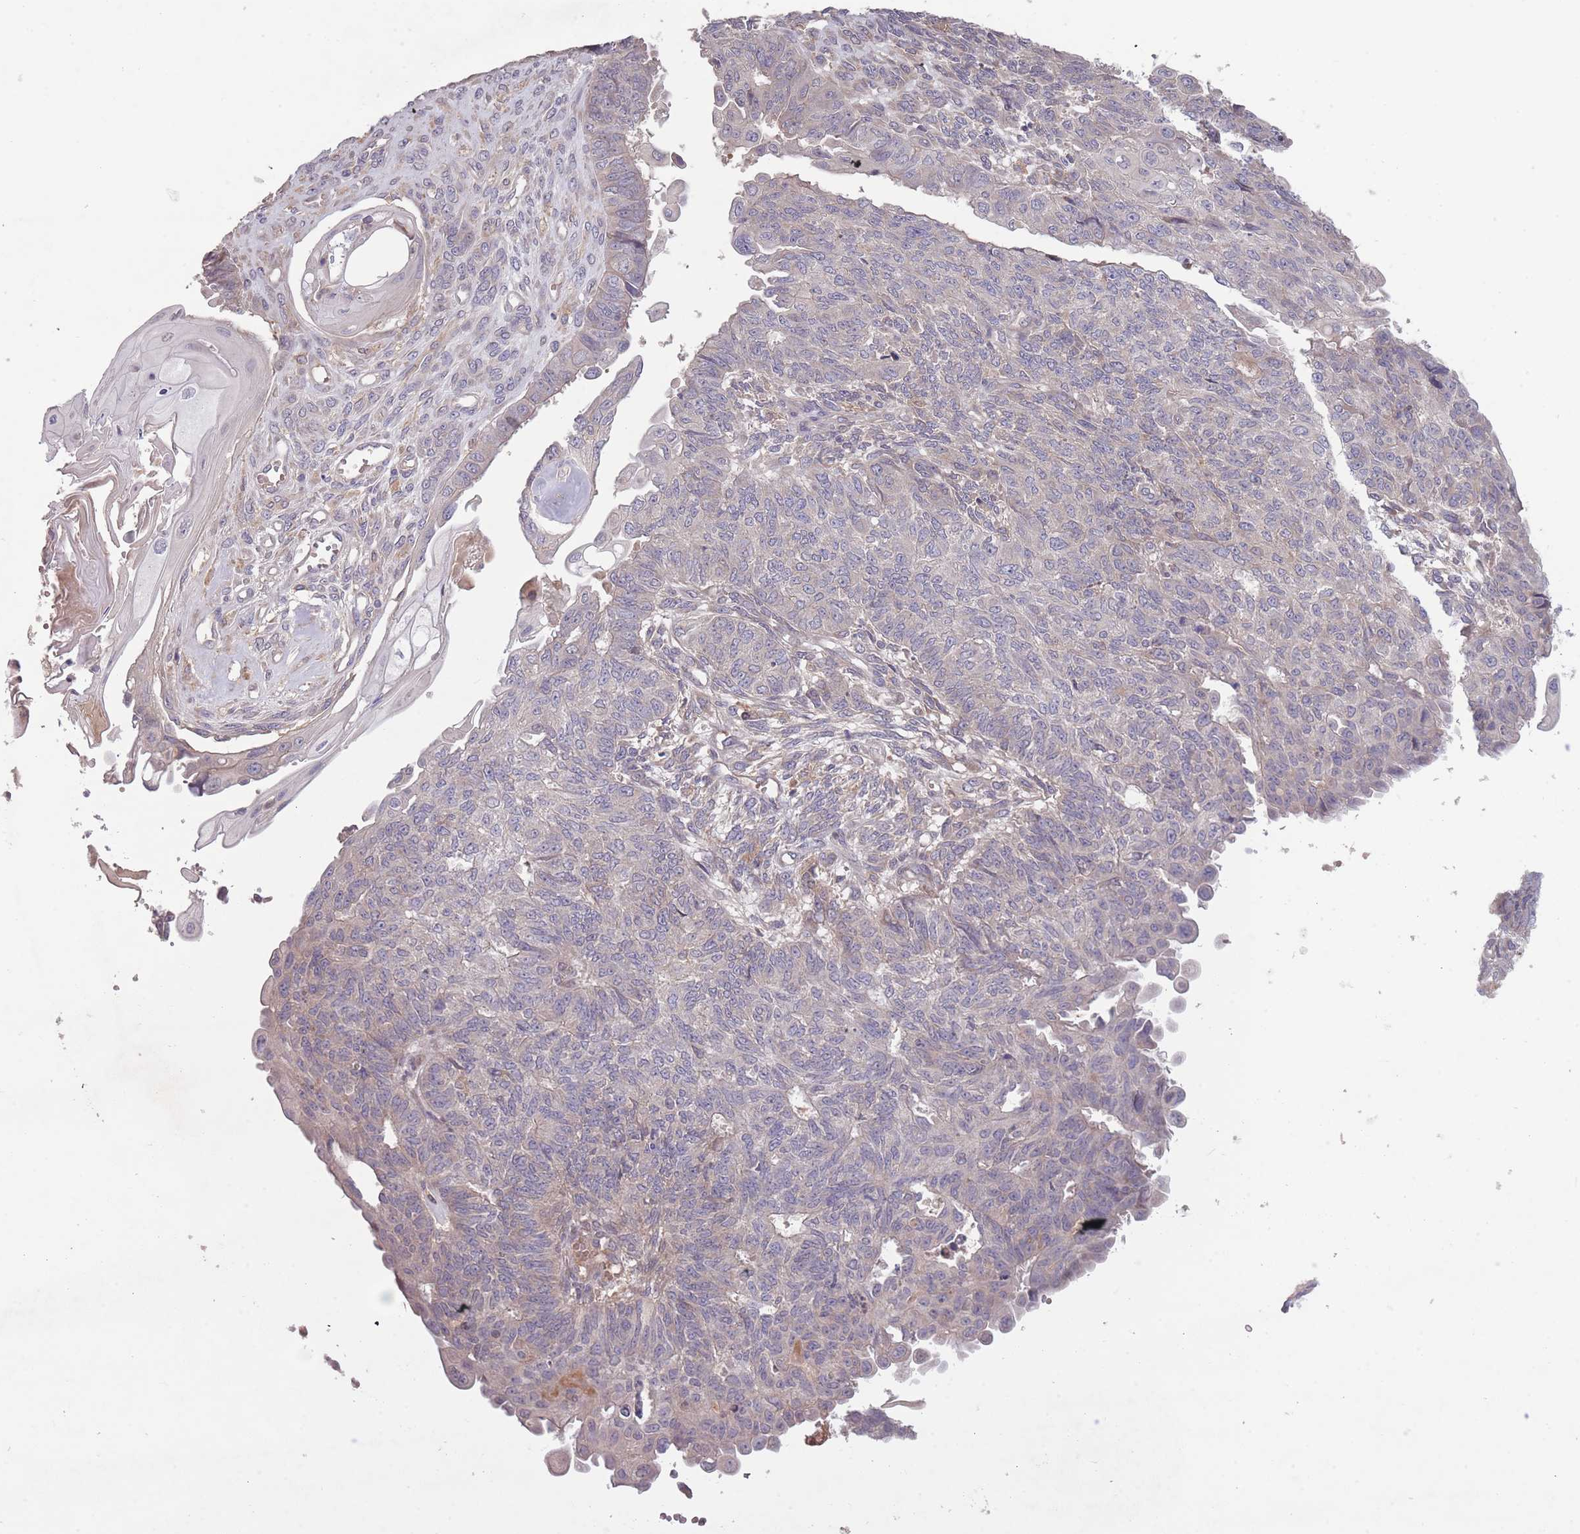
{"staining": {"intensity": "negative", "quantity": "none", "location": "none"}, "tissue": "endometrial cancer", "cell_type": "Tumor cells", "image_type": "cancer", "snomed": [{"axis": "morphology", "description": "Adenocarcinoma, NOS"}, {"axis": "topography", "description": "Endometrium"}], "caption": "The histopathology image displays no significant staining in tumor cells of endometrial cancer (adenocarcinoma).", "gene": "OR2V2", "patient": {"sex": "female", "age": 32}}